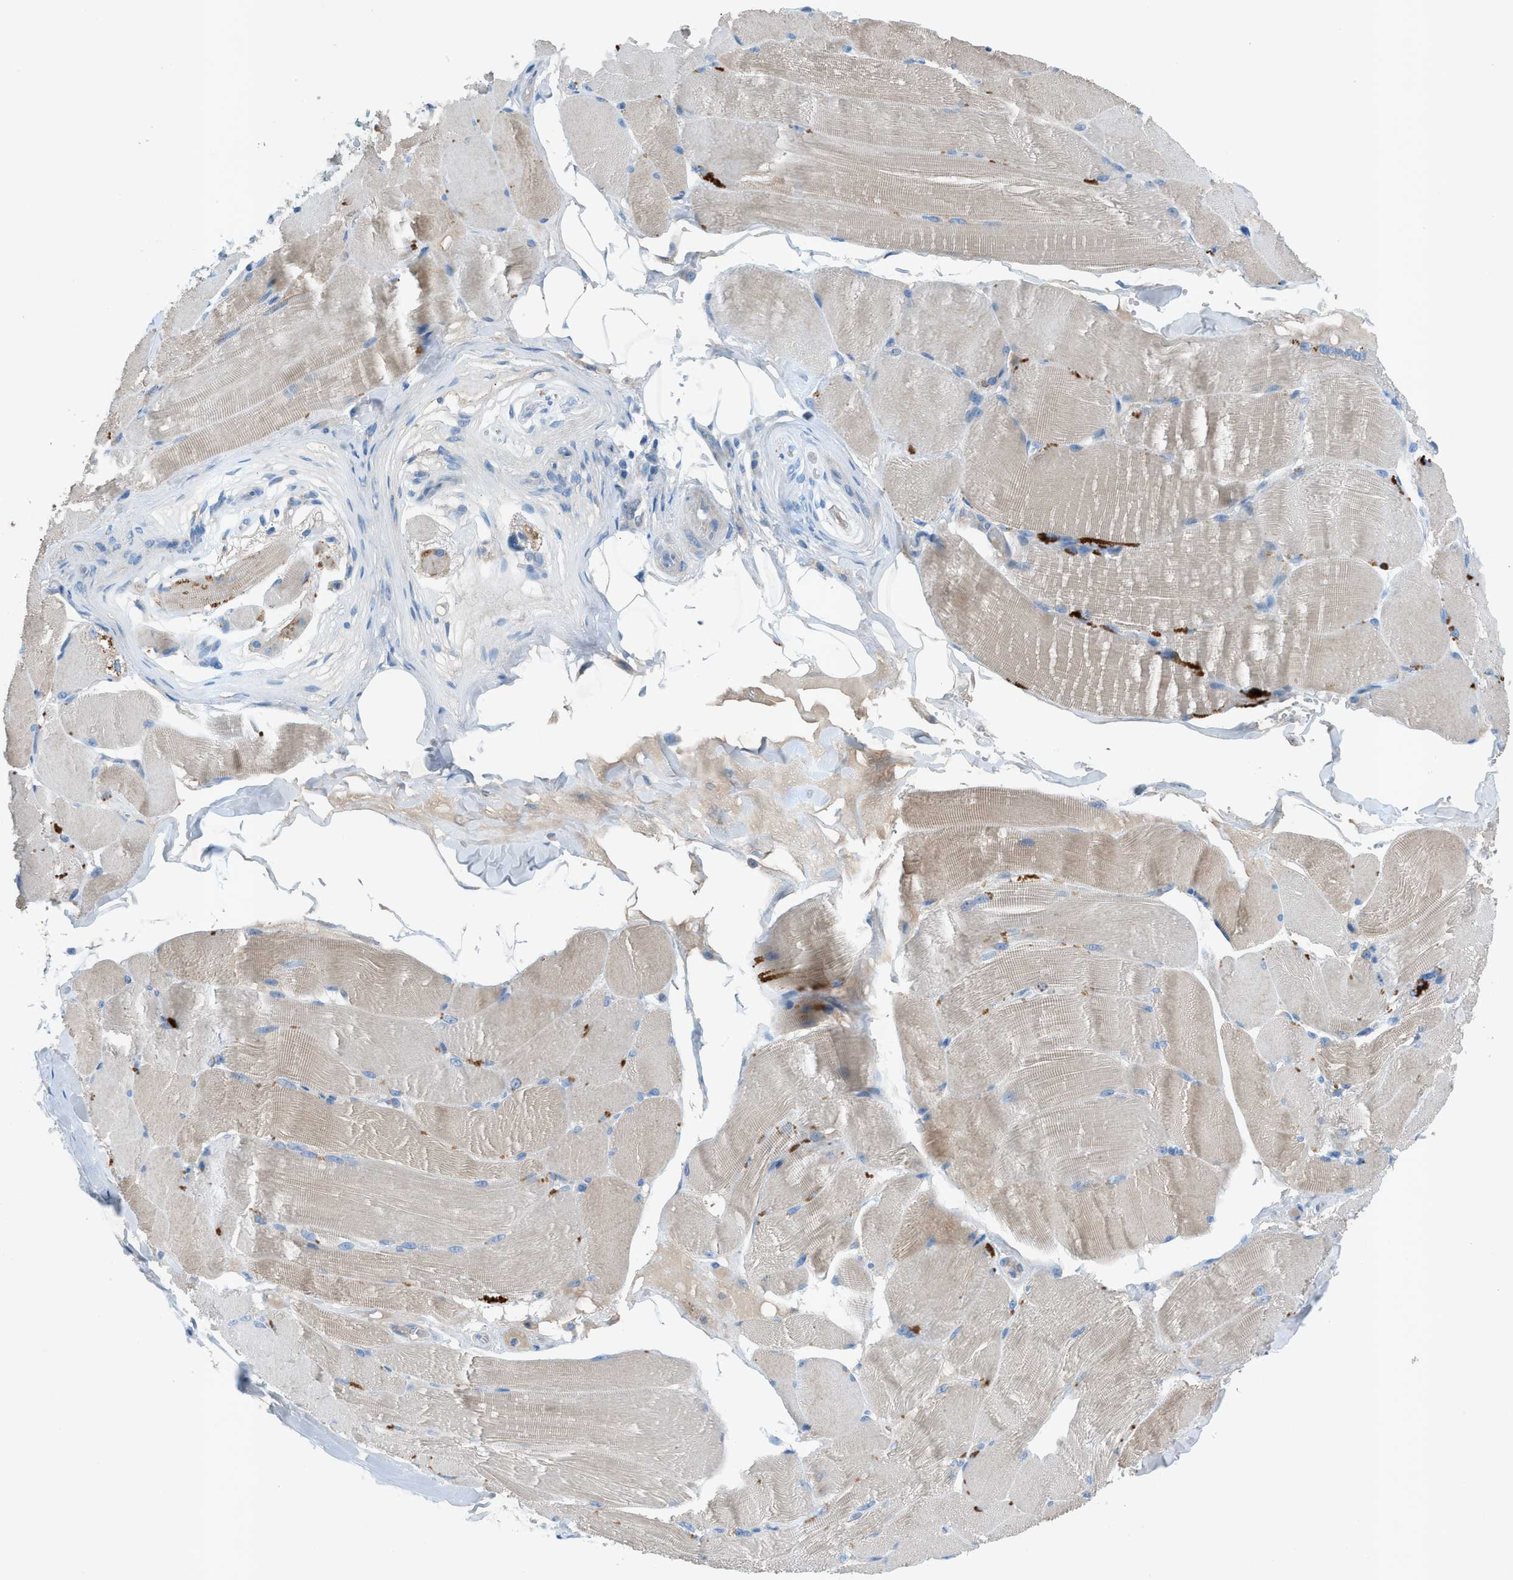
{"staining": {"intensity": "weak", "quantity": "25%-75%", "location": "cytoplasmic/membranous"}, "tissue": "skeletal muscle", "cell_type": "Myocytes", "image_type": "normal", "snomed": [{"axis": "morphology", "description": "Normal tissue, NOS"}, {"axis": "topography", "description": "Skin"}, {"axis": "topography", "description": "Skeletal muscle"}], "caption": "There is low levels of weak cytoplasmic/membranous staining in myocytes of benign skeletal muscle, as demonstrated by immunohistochemical staining (brown color).", "gene": "C5AR2", "patient": {"sex": "male", "age": 83}}